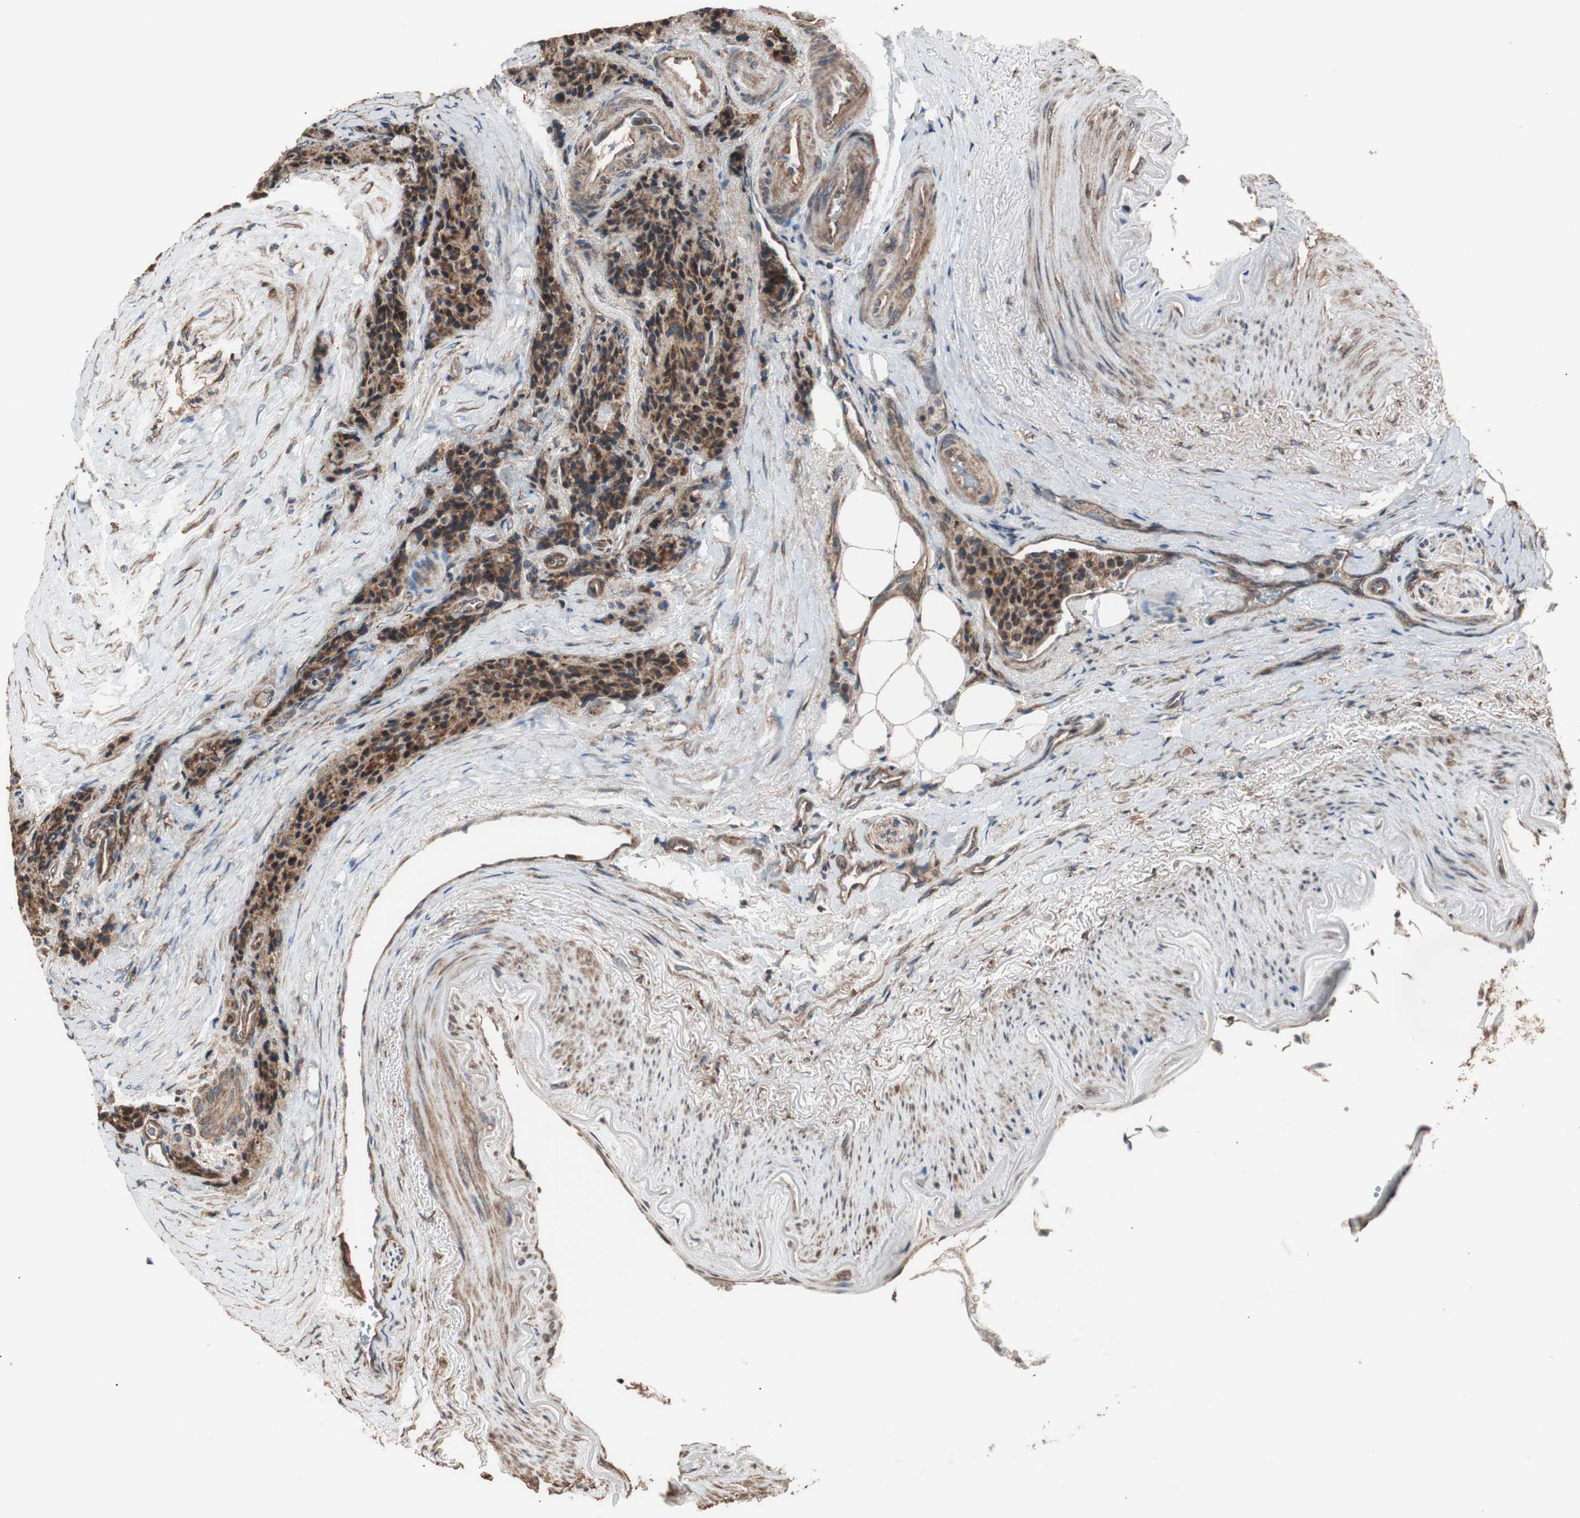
{"staining": {"intensity": "moderate", "quantity": ">75%", "location": "cytoplasmic/membranous"}, "tissue": "carcinoid", "cell_type": "Tumor cells", "image_type": "cancer", "snomed": [{"axis": "morphology", "description": "Carcinoid, malignant, NOS"}, {"axis": "topography", "description": "Colon"}], "caption": "IHC micrograph of malignant carcinoid stained for a protein (brown), which reveals medium levels of moderate cytoplasmic/membranous expression in approximately >75% of tumor cells.", "gene": "LZTS1", "patient": {"sex": "female", "age": 61}}